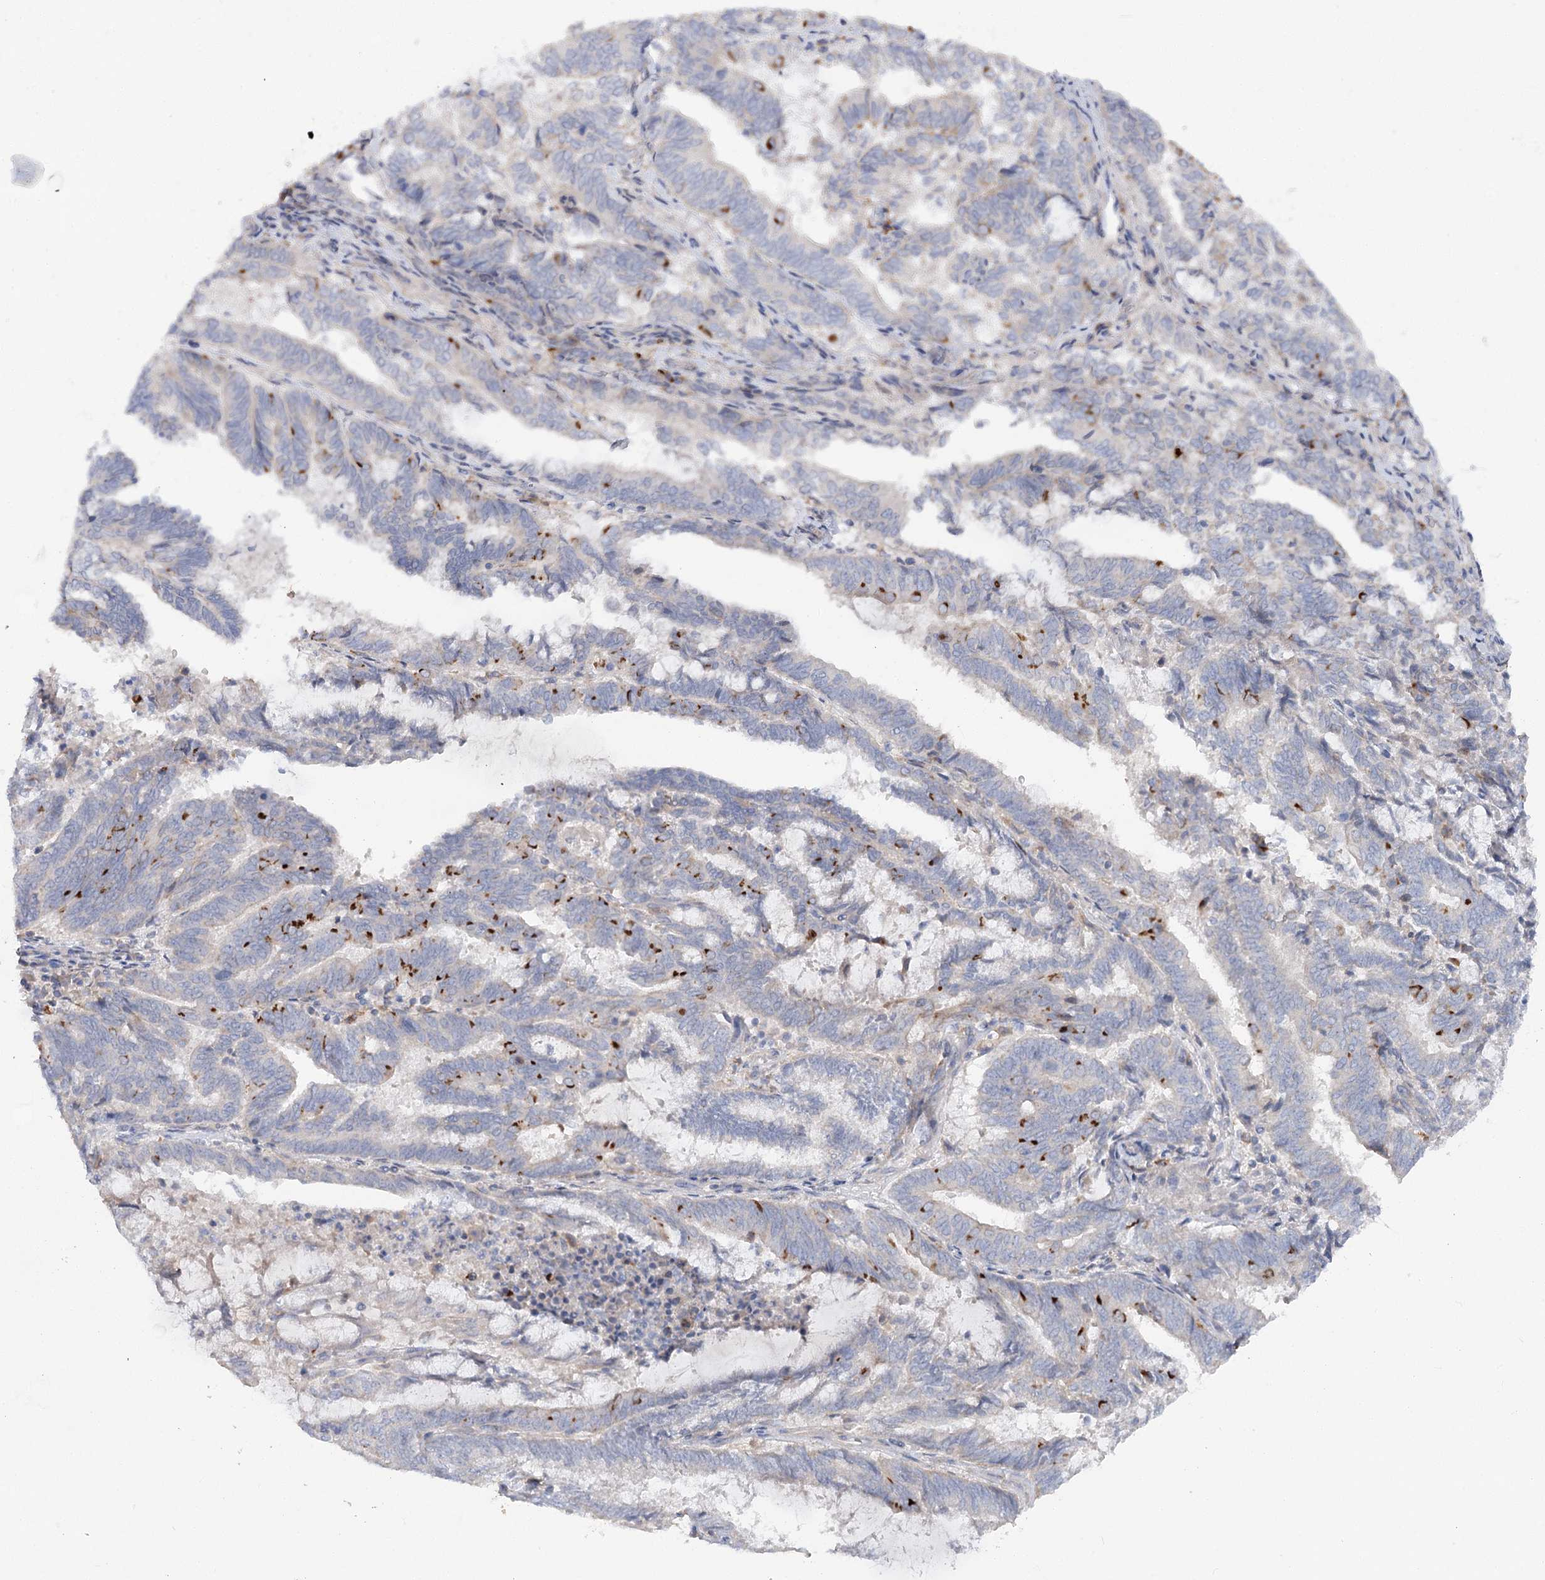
{"staining": {"intensity": "negative", "quantity": "none", "location": "none"}, "tissue": "endometrial cancer", "cell_type": "Tumor cells", "image_type": "cancer", "snomed": [{"axis": "morphology", "description": "Adenocarcinoma, NOS"}, {"axis": "topography", "description": "Endometrium"}], "caption": "IHC micrograph of neoplastic tissue: endometrial cancer (adenocarcinoma) stained with DAB (3,3'-diaminobenzidine) displays no significant protein positivity in tumor cells.", "gene": "SCN11A", "patient": {"sex": "female", "age": 80}}